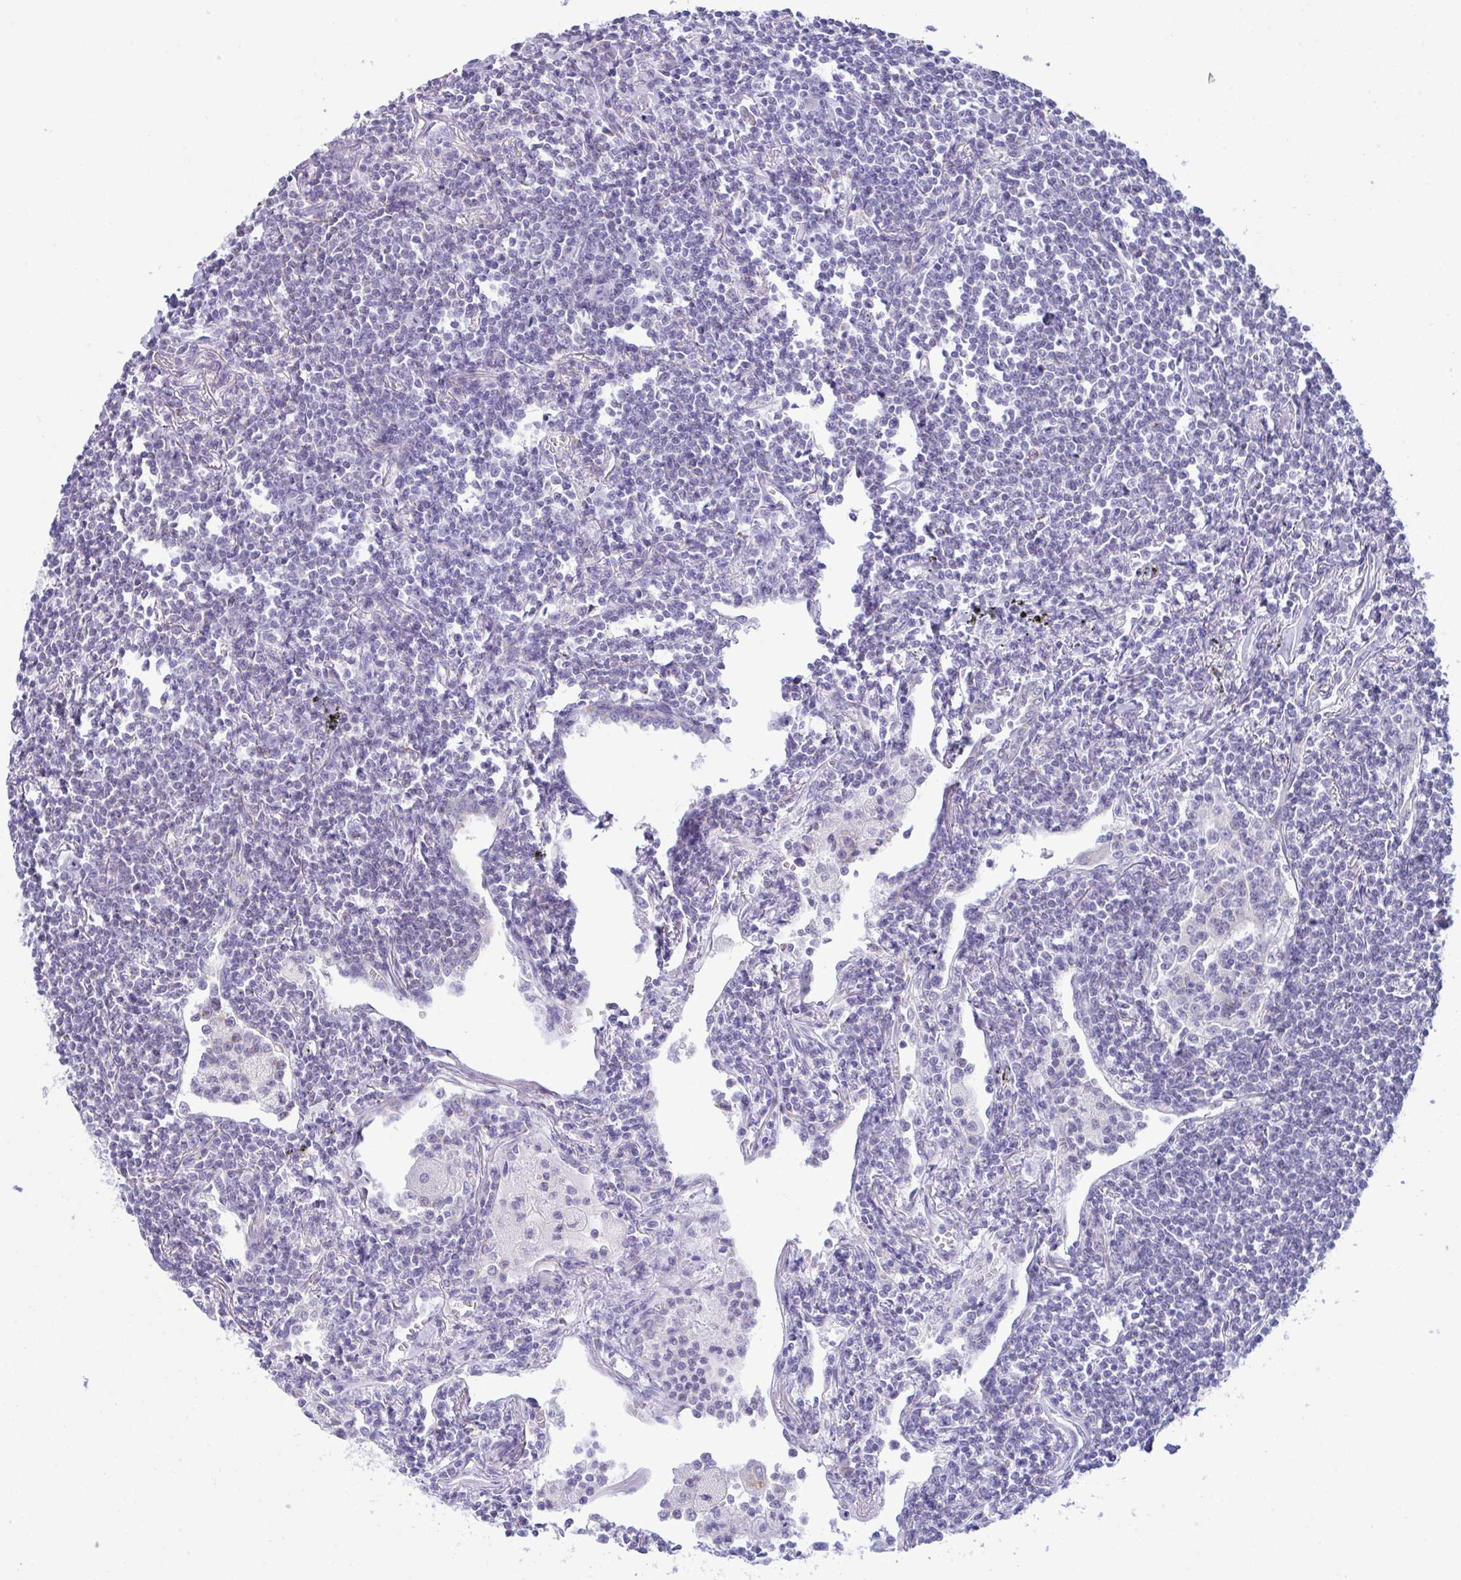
{"staining": {"intensity": "negative", "quantity": "none", "location": "none"}, "tissue": "lymphoma", "cell_type": "Tumor cells", "image_type": "cancer", "snomed": [{"axis": "morphology", "description": "Malignant lymphoma, non-Hodgkin's type, Low grade"}, {"axis": "topography", "description": "Lung"}], "caption": "Low-grade malignant lymphoma, non-Hodgkin's type was stained to show a protein in brown. There is no significant positivity in tumor cells. Brightfield microscopy of immunohistochemistry stained with DAB (brown) and hematoxylin (blue), captured at high magnification.", "gene": "BBS1", "patient": {"sex": "female", "age": 71}}